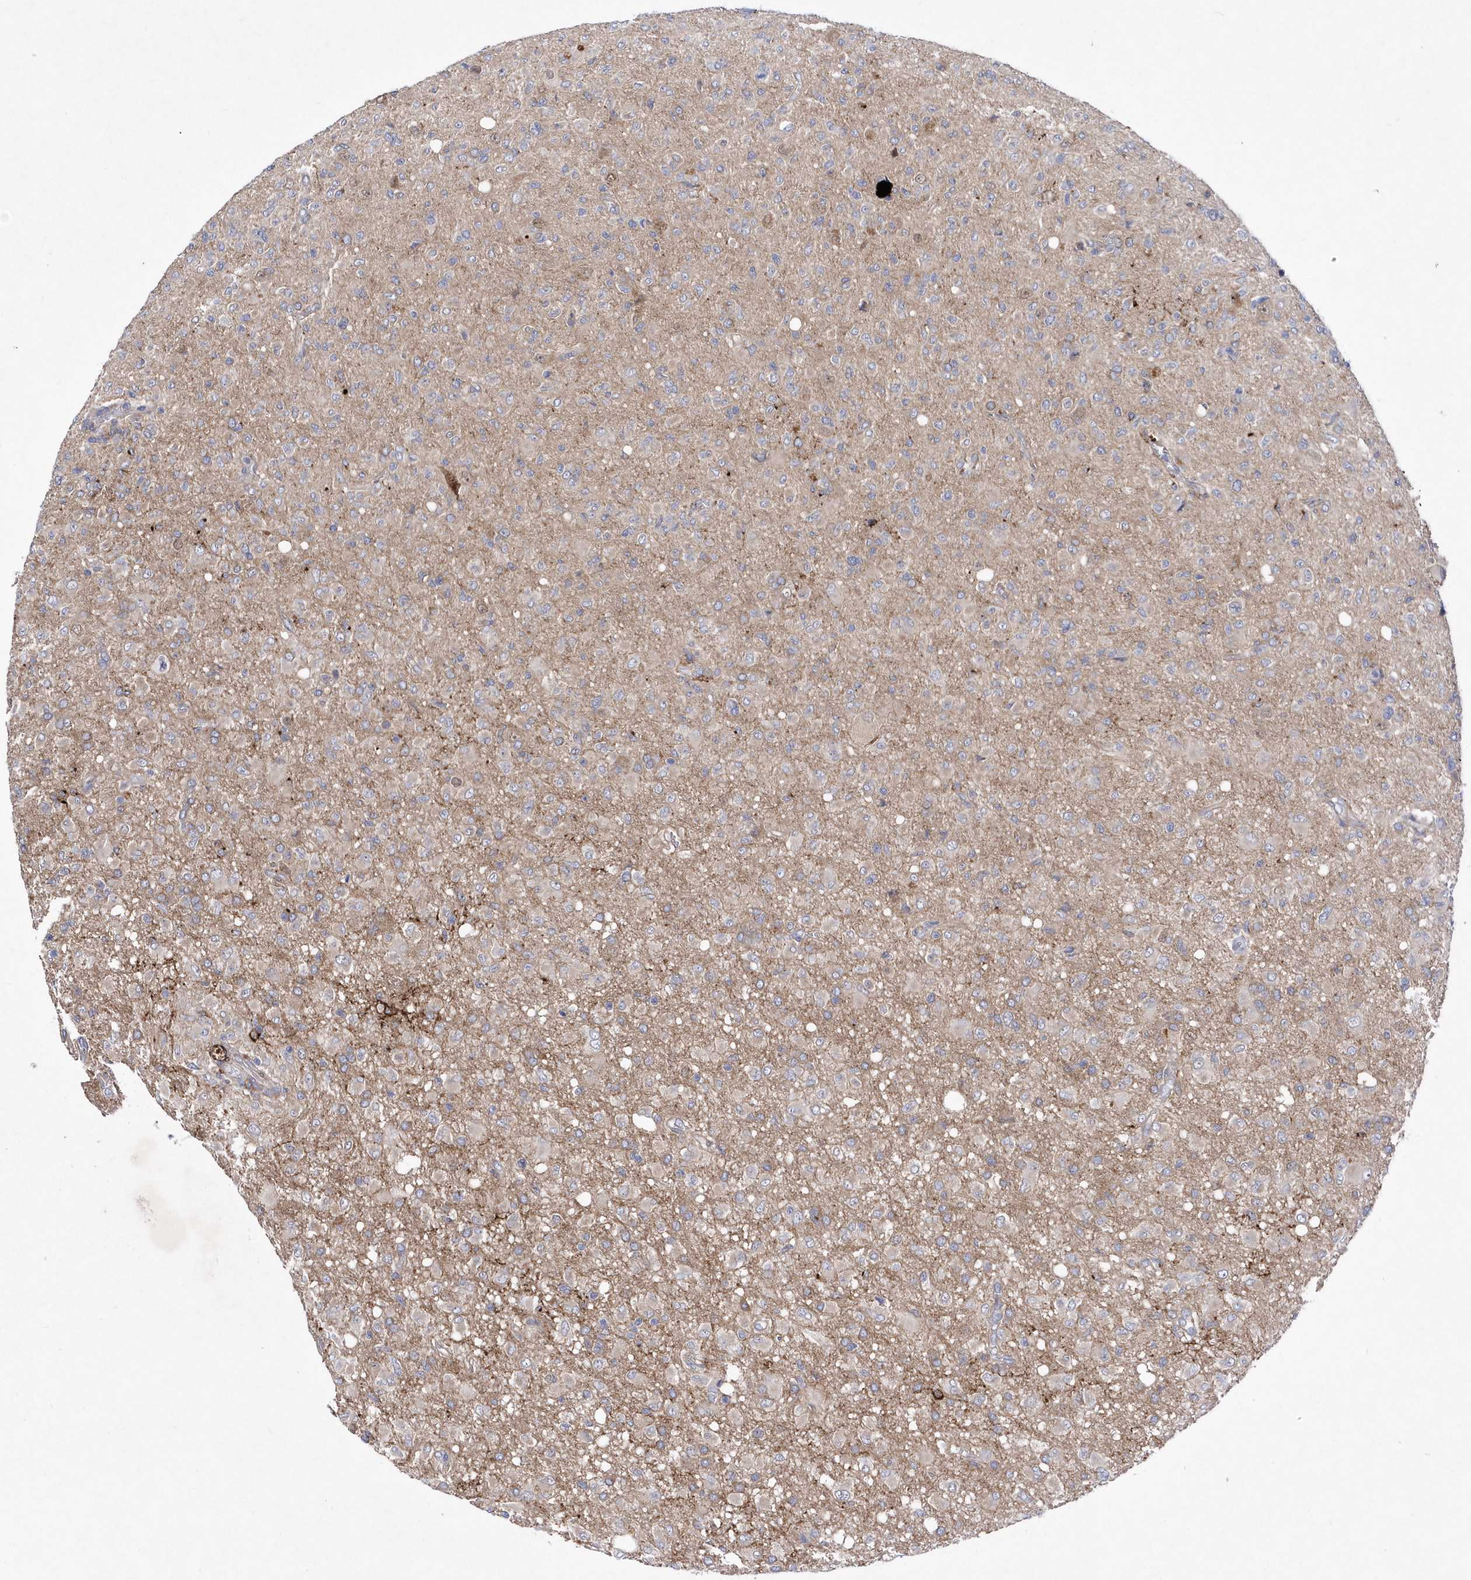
{"staining": {"intensity": "moderate", "quantity": "<25%", "location": "nuclear"}, "tissue": "glioma", "cell_type": "Tumor cells", "image_type": "cancer", "snomed": [{"axis": "morphology", "description": "Glioma, malignant, High grade"}, {"axis": "topography", "description": "Brain"}], "caption": "Protein staining of glioma tissue reveals moderate nuclear expression in about <25% of tumor cells.", "gene": "LONRF2", "patient": {"sex": "female", "age": 57}}